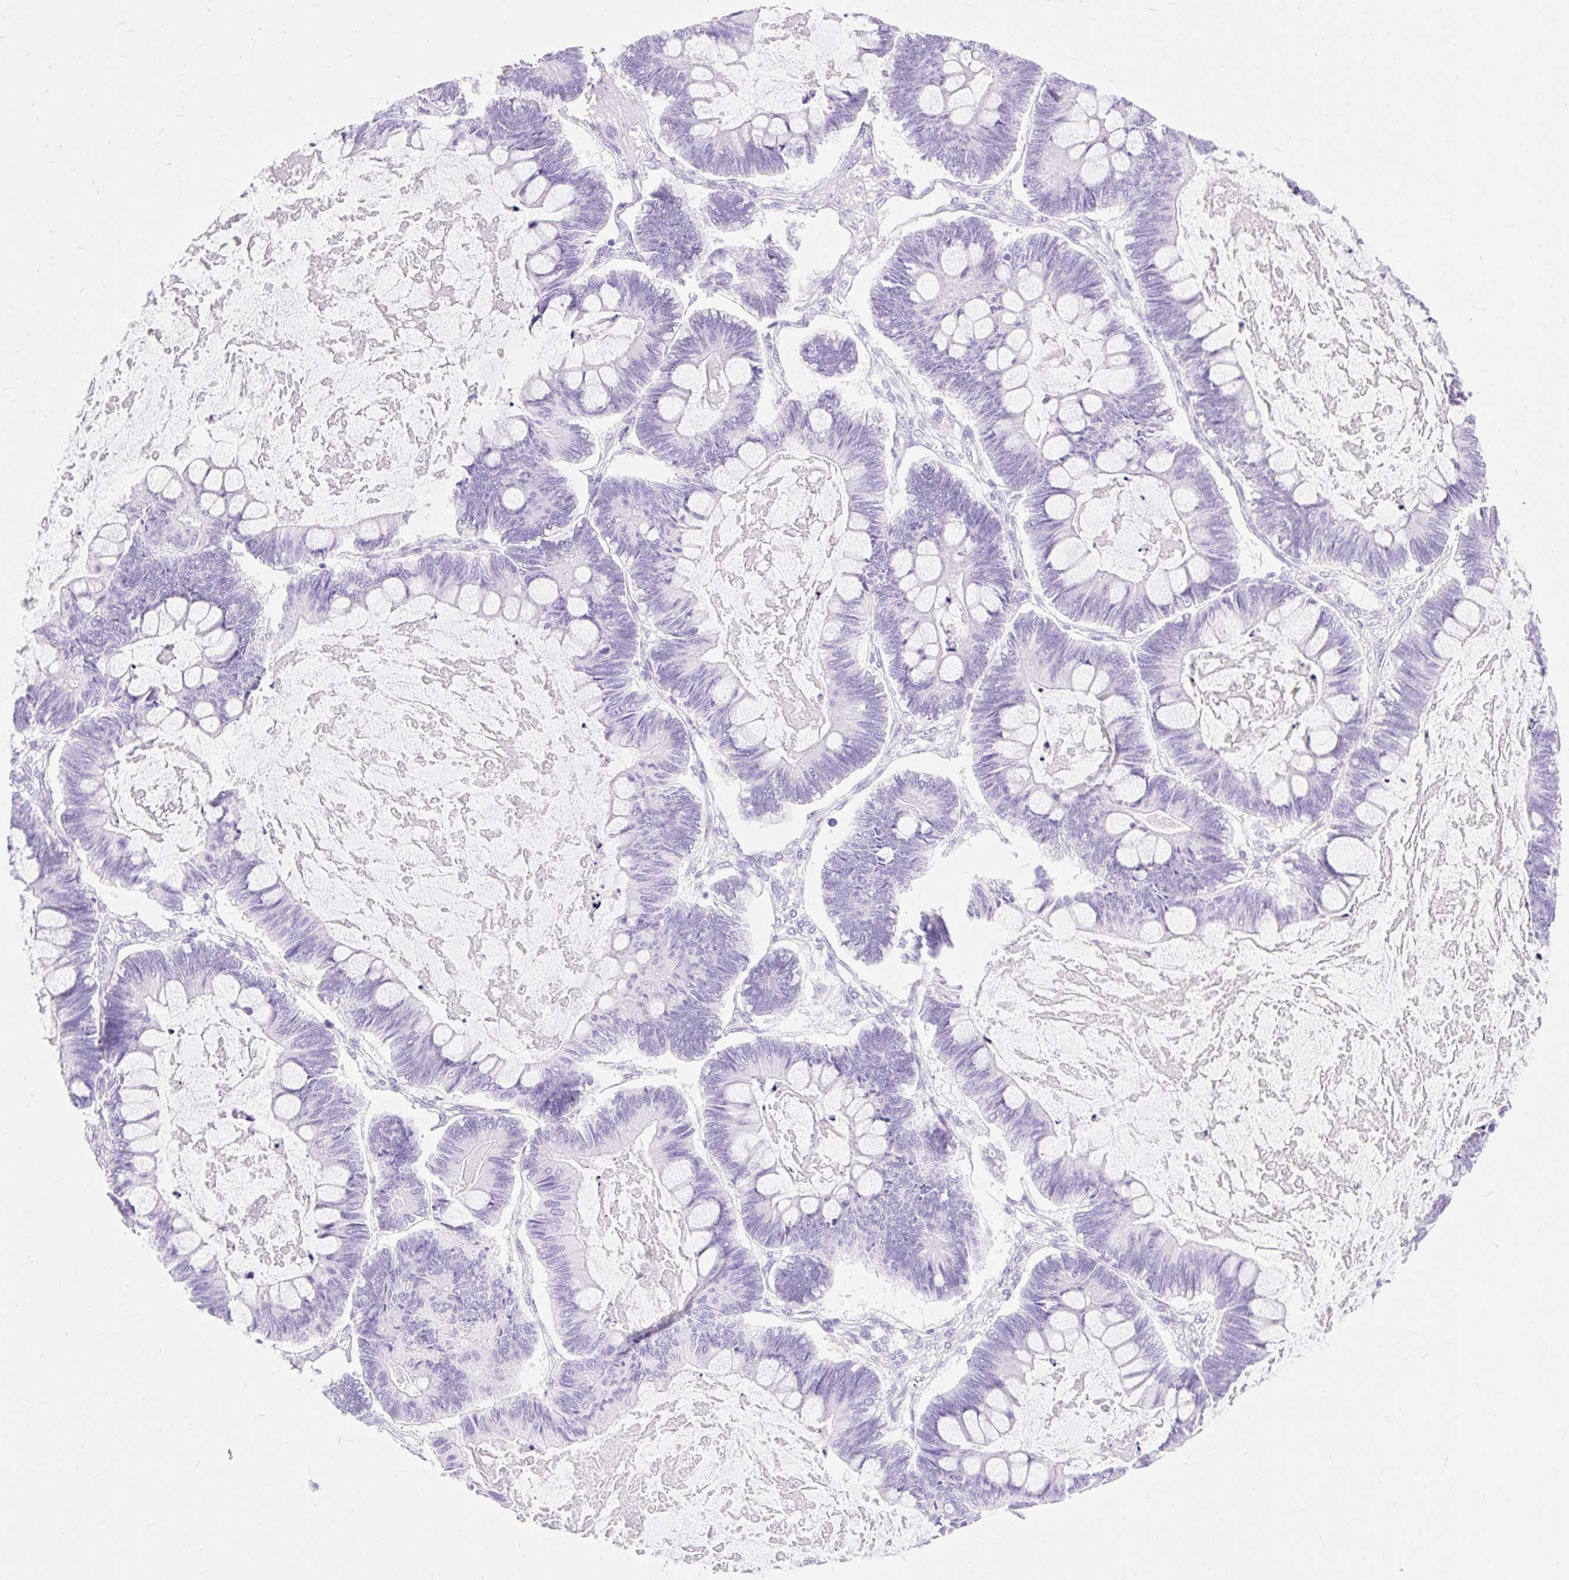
{"staining": {"intensity": "negative", "quantity": "none", "location": "none"}, "tissue": "ovarian cancer", "cell_type": "Tumor cells", "image_type": "cancer", "snomed": [{"axis": "morphology", "description": "Cystadenocarcinoma, mucinous, NOS"}, {"axis": "topography", "description": "Ovary"}], "caption": "IHC image of neoplastic tissue: human ovarian cancer (mucinous cystadenocarcinoma) stained with DAB shows no significant protein staining in tumor cells.", "gene": "MBP", "patient": {"sex": "female", "age": 61}}